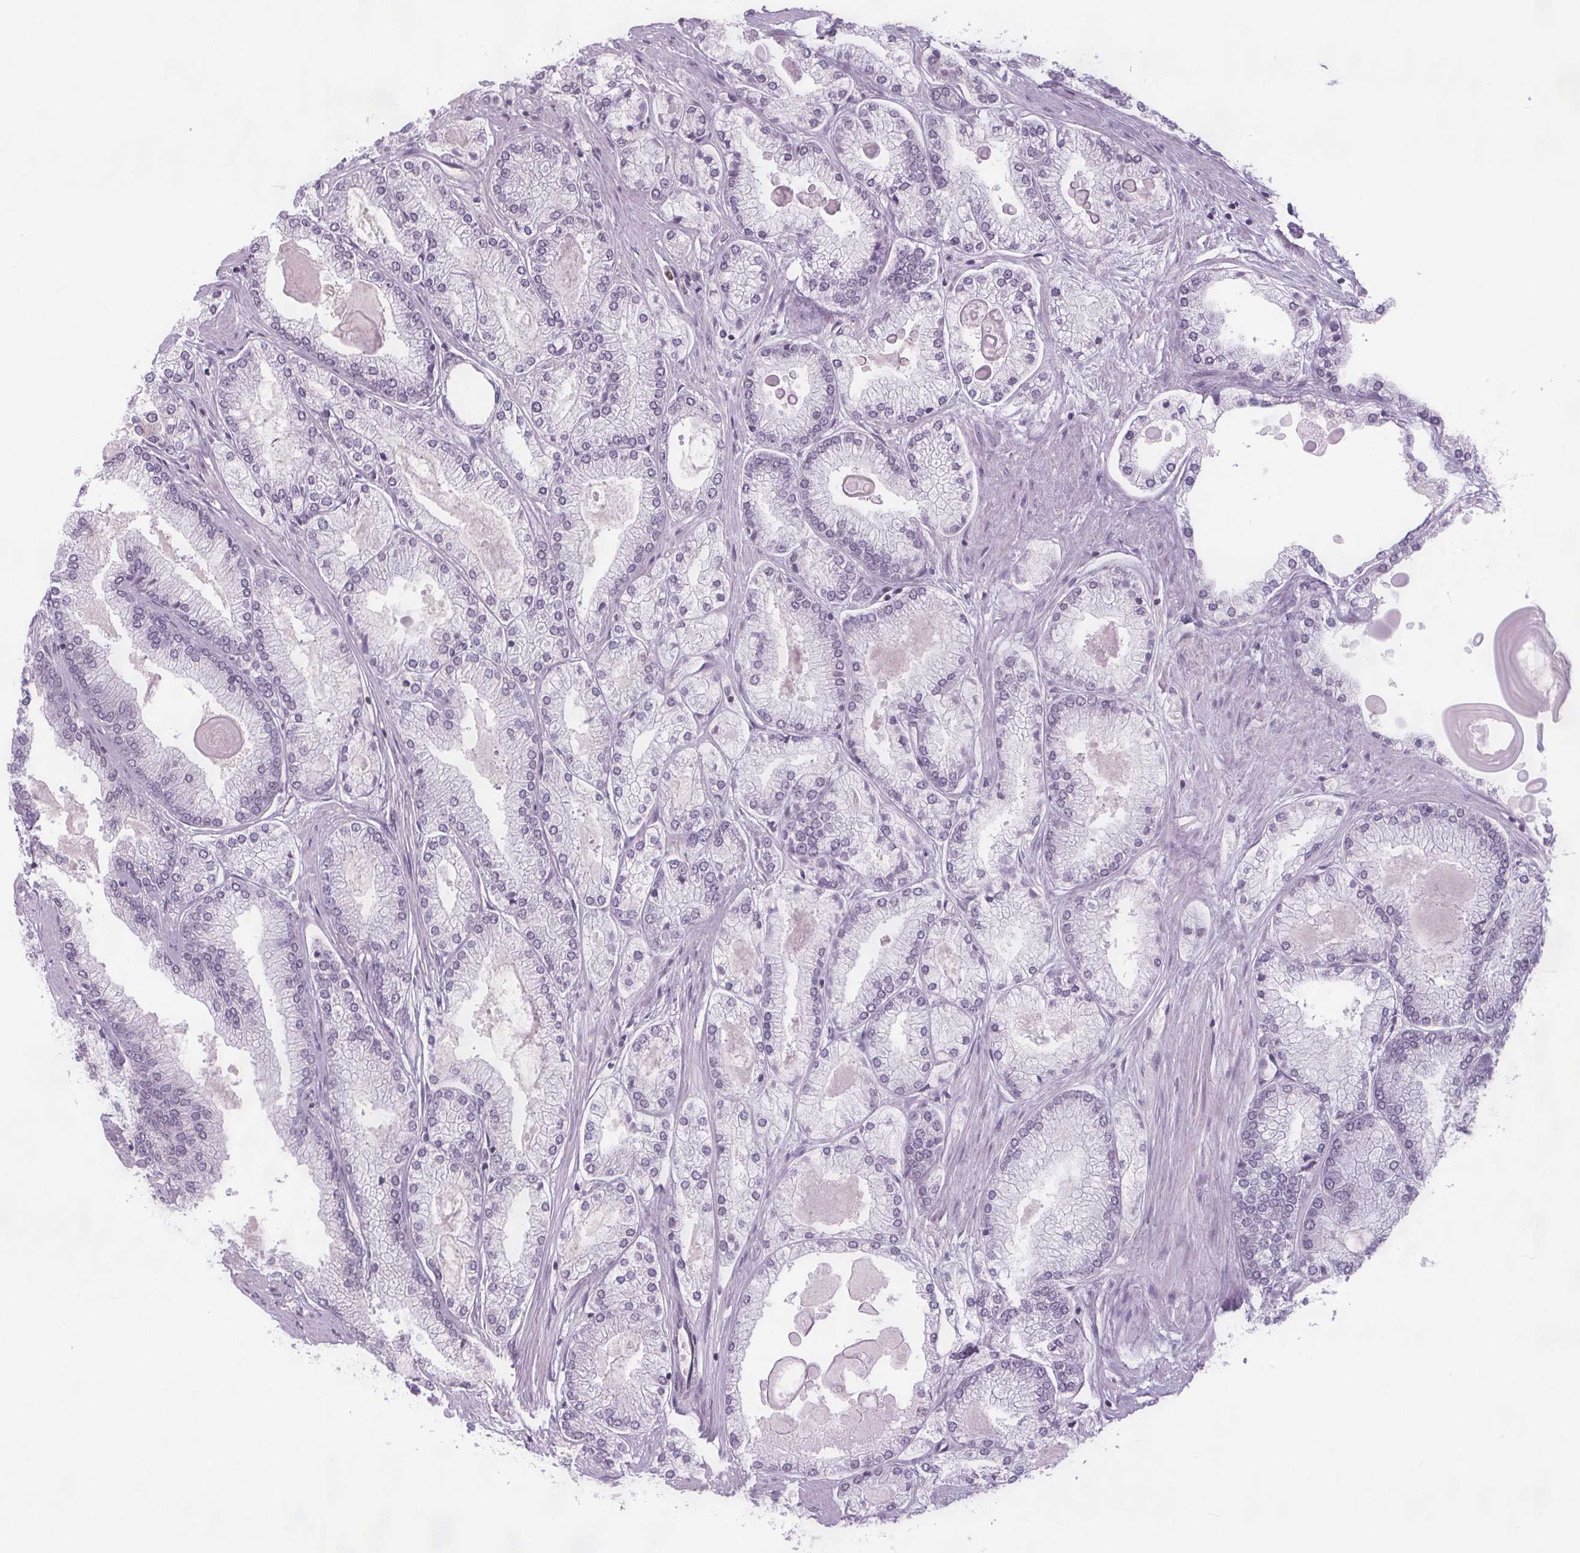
{"staining": {"intensity": "weak", "quantity": "<25%", "location": "nuclear"}, "tissue": "prostate cancer", "cell_type": "Tumor cells", "image_type": "cancer", "snomed": [{"axis": "morphology", "description": "Adenocarcinoma, High grade"}, {"axis": "topography", "description": "Prostate"}], "caption": "Immunohistochemistry (IHC) of human prostate cancer (adenocarcinoma (high-grade)) reveals no expression in tumor cells.", "gene": "NOLC1", "patient": {"sex": "male", "age": 68}}